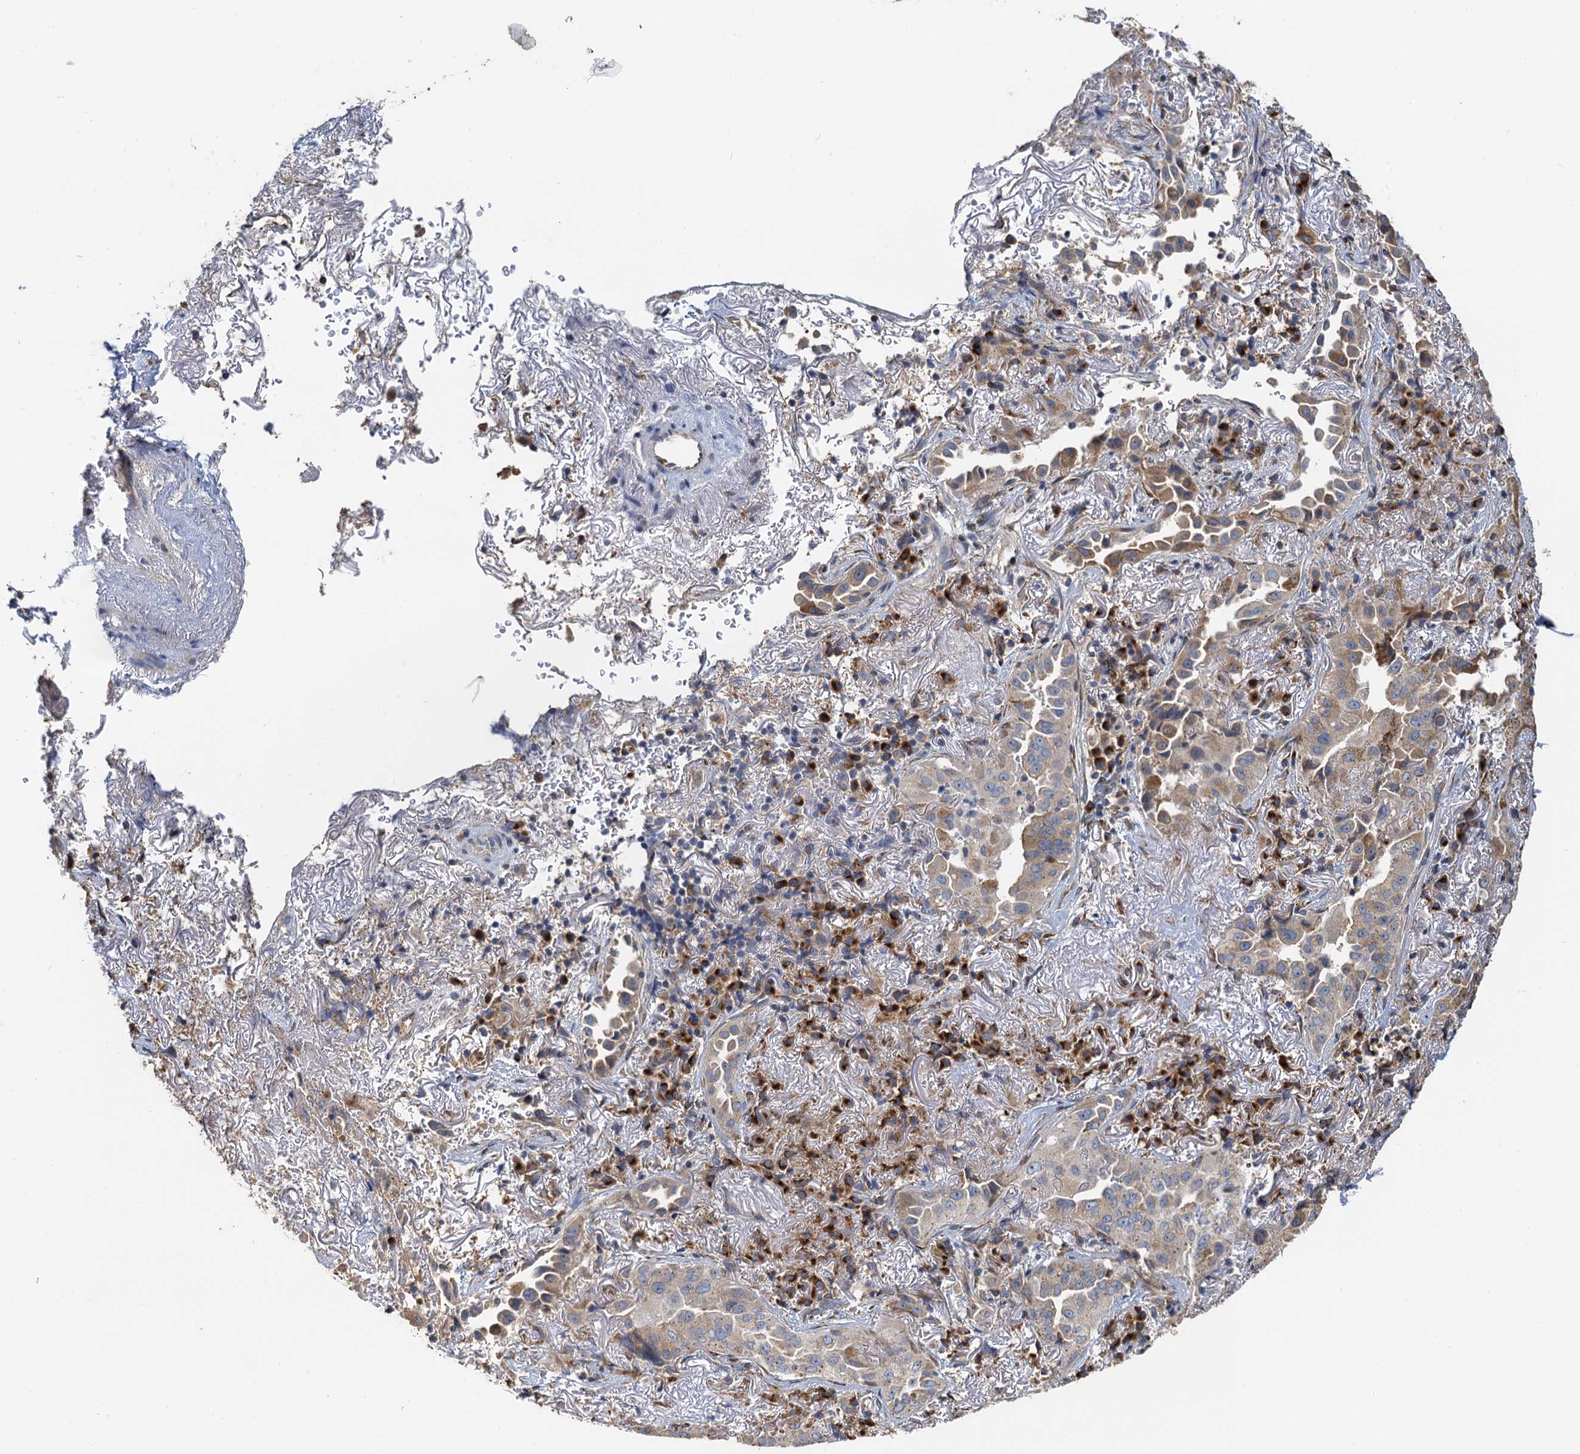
{"staining": {"intensity": "moderate", "quantity": "<25%", "location": "cytoplasmic/membranous"}, "tissue": "lung cancer", "cell_type": "Tumor cells", "image_type": "cancer", "snomed": [{"axis": "morphology", "description": "Adenocarcinoma, NOS"}, {"axis": "topography", "description": "Lung"}], "caption": "A brown stain labels moderate cytoplasmic/membranous positivity of a protein in human lung adenocarcinoma tumor cells. Nuclei are stained in blue.", "gene": "NKAPD1", "patient": {"sex": "female", "age": 69}}